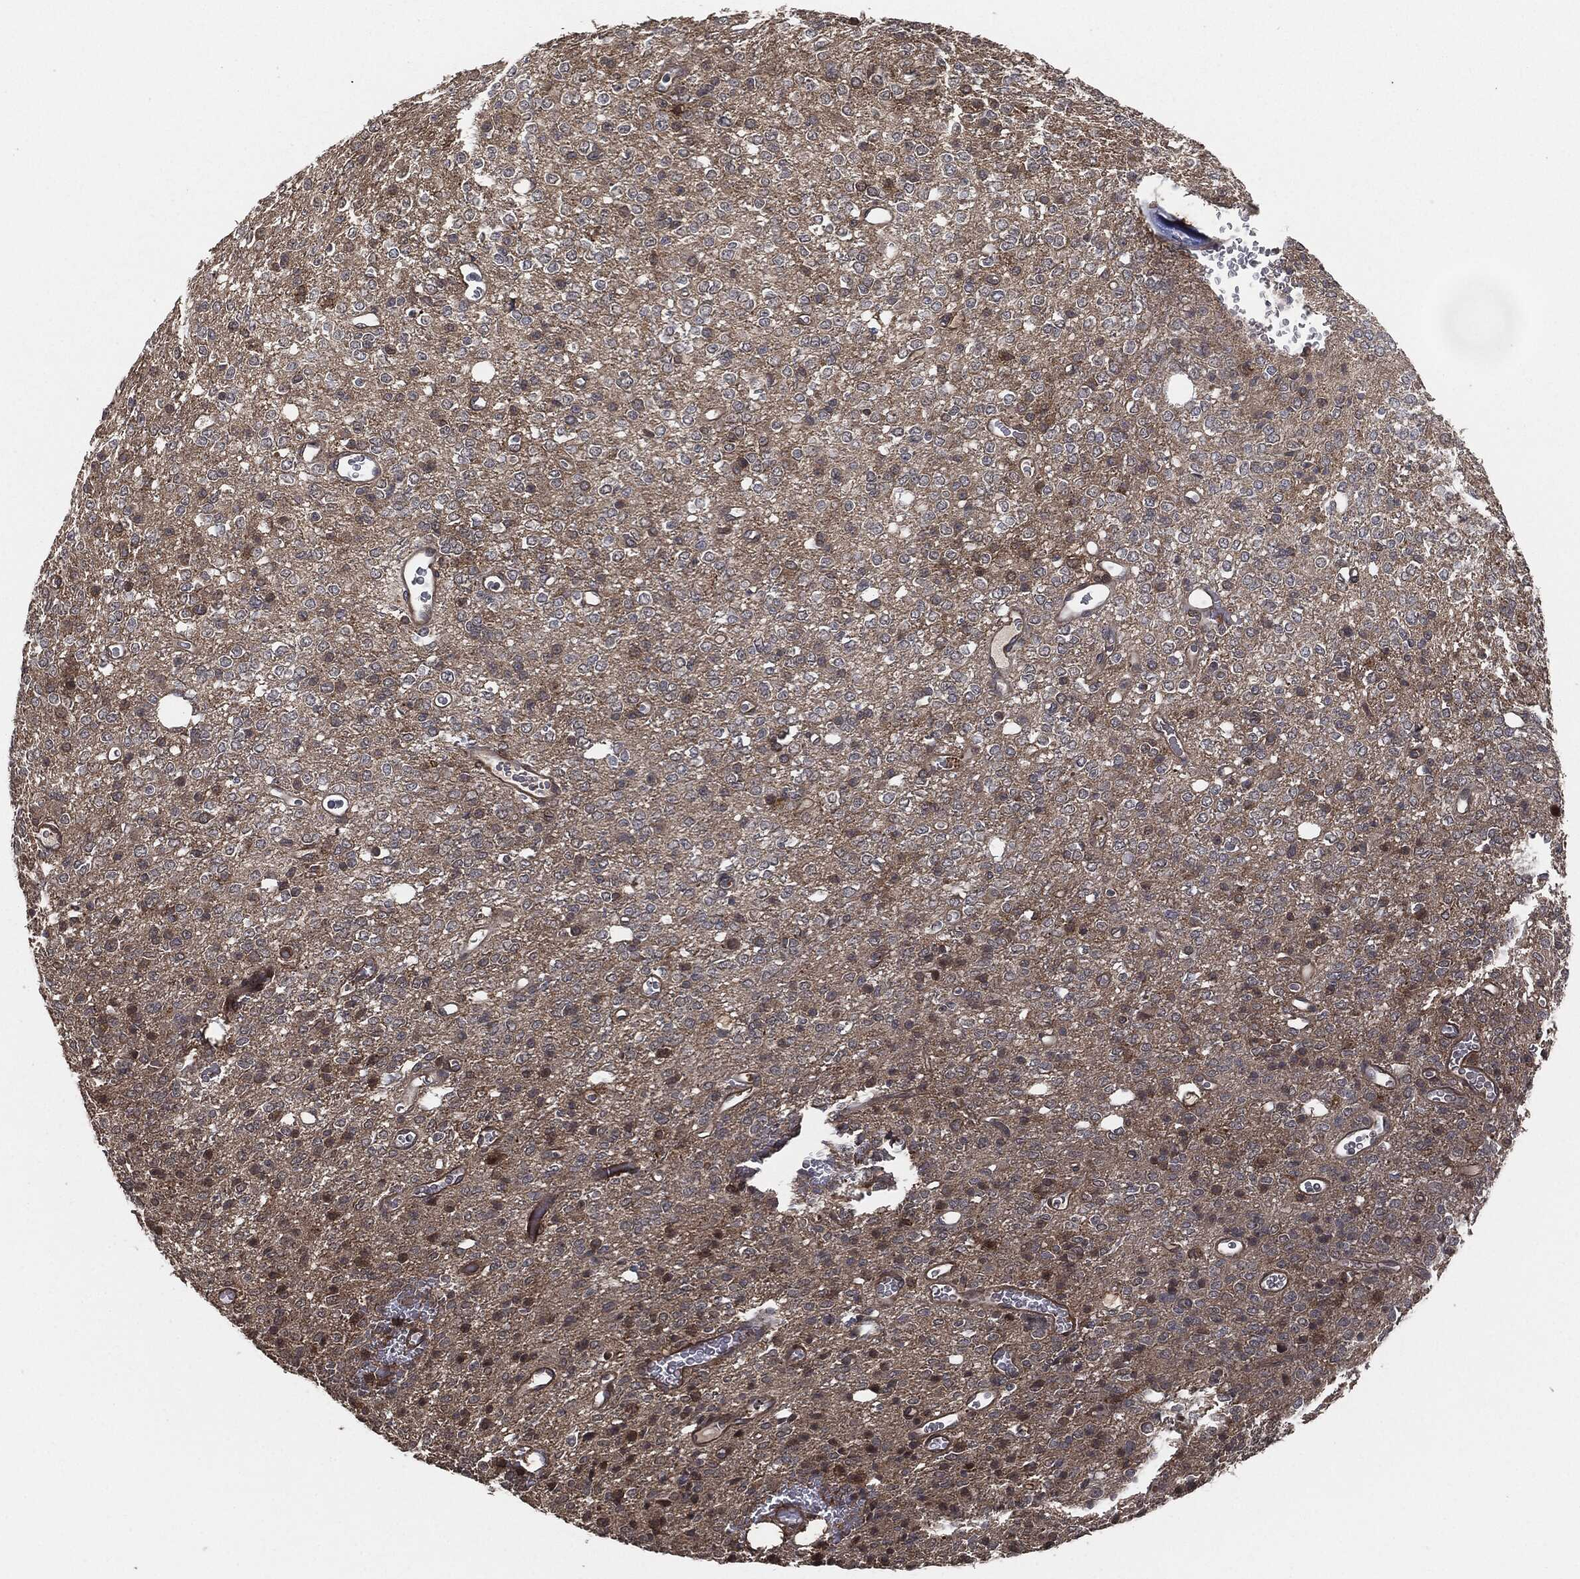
{"staining": {"intensity": "weak", "quantity": "<25%", "location": "cytoplasmic/membranous"}, "tissue": "glioma", "cell_type": "Tumor cells", "image_type": "cancer", "snomed": [{"axis": "morphology", "description": "Glioma, malignant, Low grade"}, {"axis": "topography", "description": "Brain"}], "caption": "Malignant low-grade glioma was stained to show a protein in brown. There is no significant expression in tumor cells.", "gene": "ERBIN", "patient": {"sex": "female", "age": 45}}